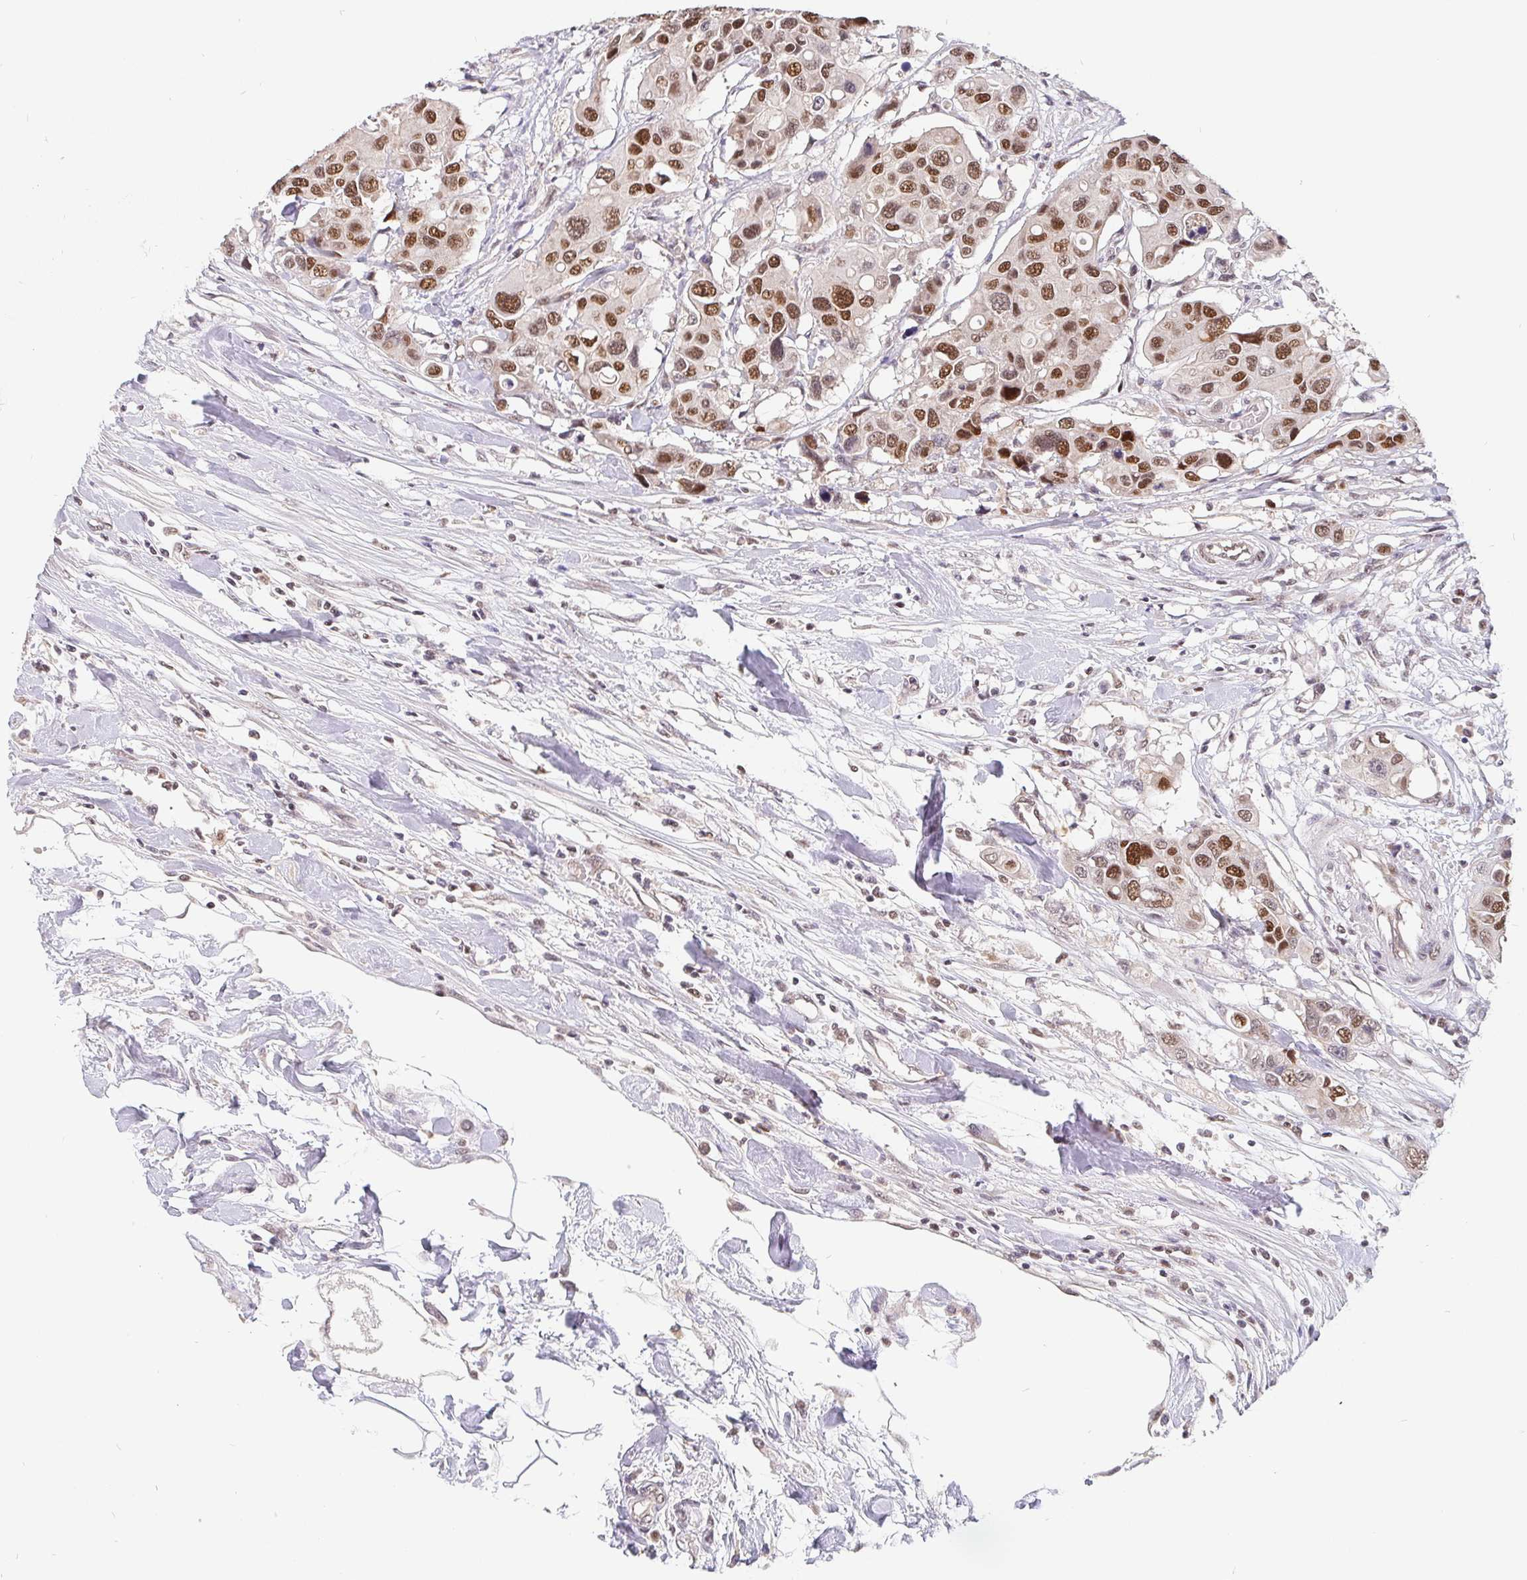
{"staining": {"intensity": "moderate", "quantity": ">75%", "location": "nuclear"}, "tissue": "colorectal cancer", "cell_type": "Tumor cells", "image_type": "cancer", "snomed": [{"axis": "morphology", "description": "Adenocarcinoma, NOS"}, {"axis": "topography", "description": "Colon"}], "caption": "Human colorectal cancer stained with a brown dye shows moderate nuclear positive expression in about >75% of tumor cells.", "gene": "POU2F1", "patient": {"sex": "male", "age": 77}}